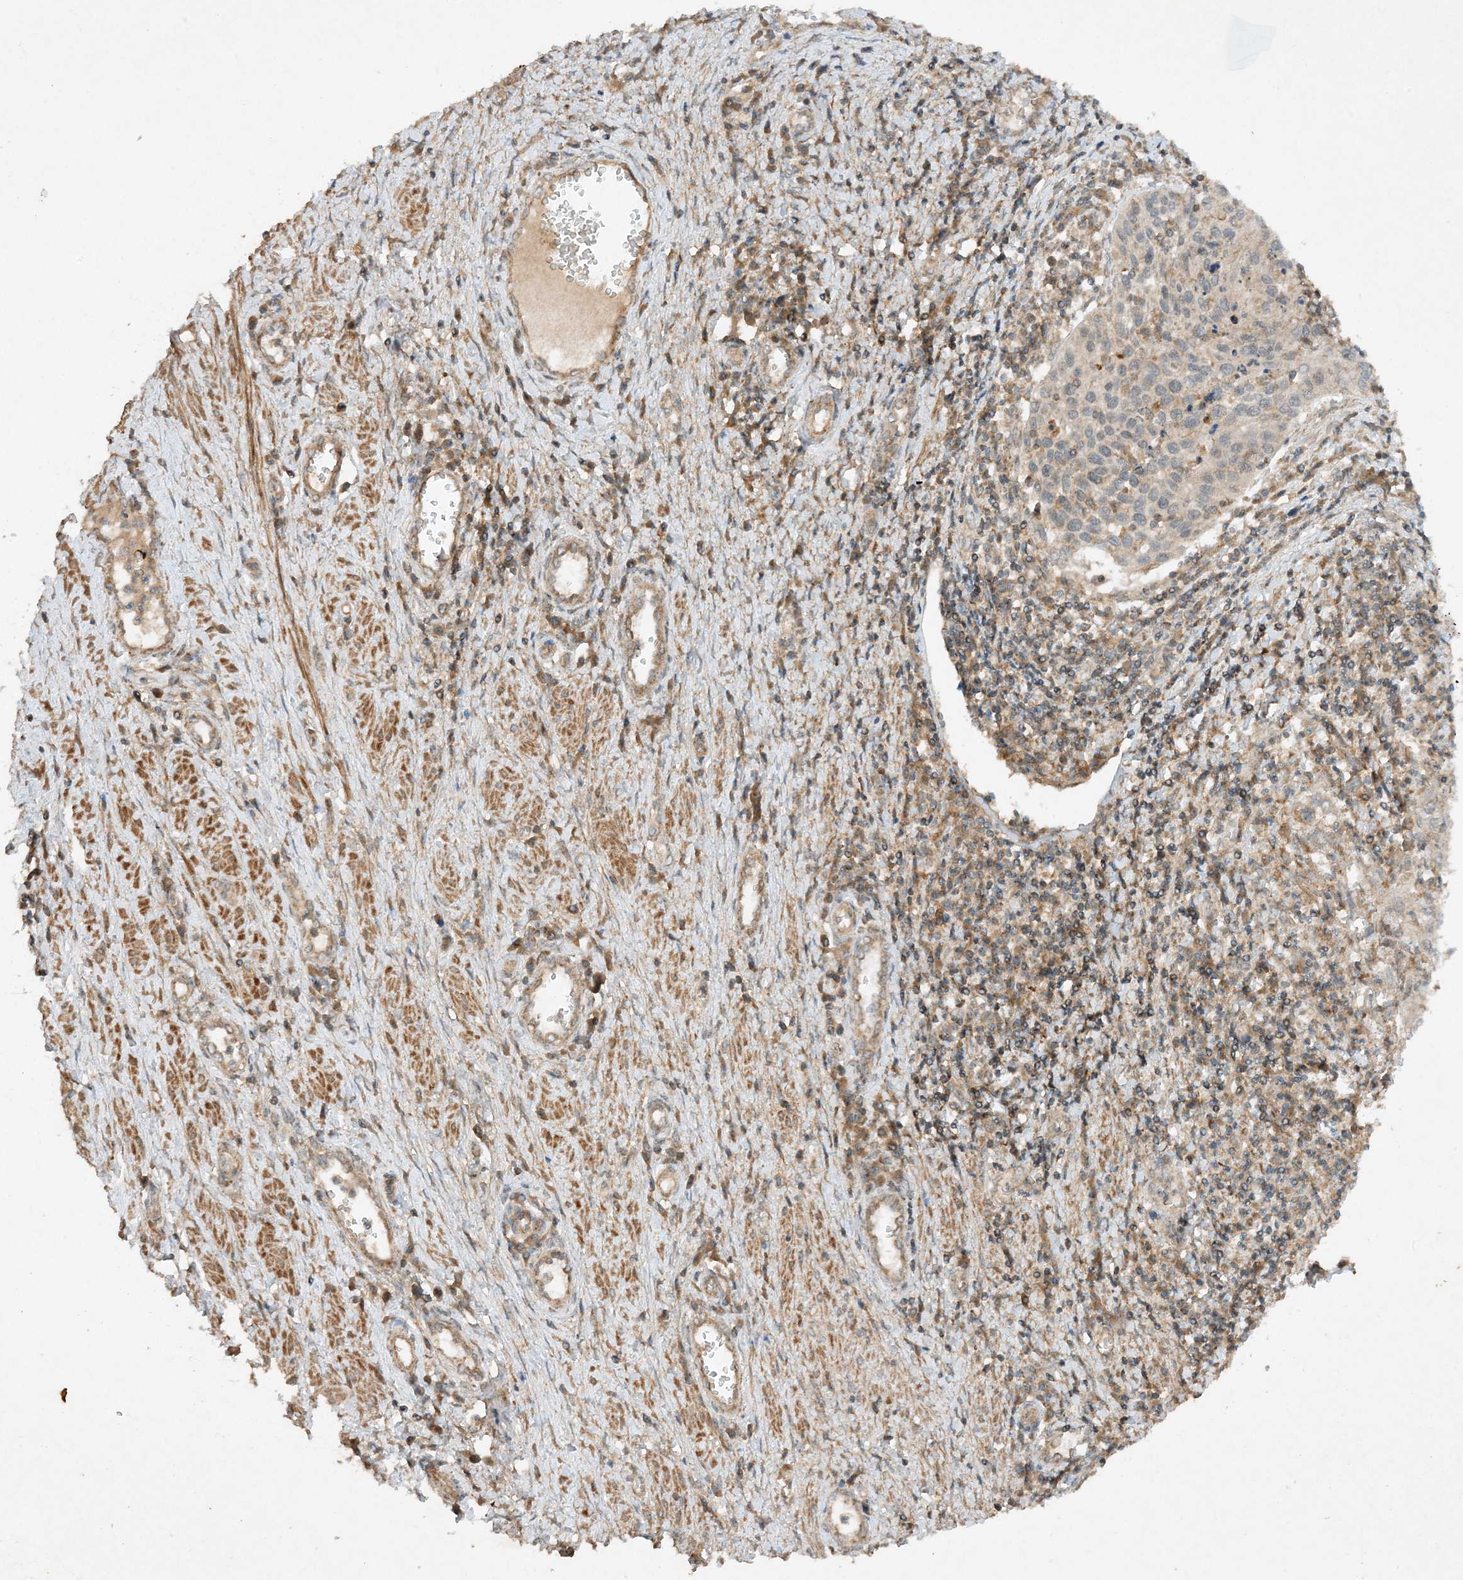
{"staining": {"intensity": "negative", "quantity": "none", "location": "none"}, "tissue": "cervical cancer", "cell_type": "Tumor cells", "image_type": "cancer", "snomed": [{"axis": "morphology", "description": "Squamous cell carcinoma, NOS"}, {"axis": "topography", "description": "Cervix"}], "caption": "Human cervical cancer (squamous cell carcinoma) stained for a protein using IHC demonstrates no staining in tumor cells.", "gene": "XRN1", "patient": {"sex": "female", "age": 32}}